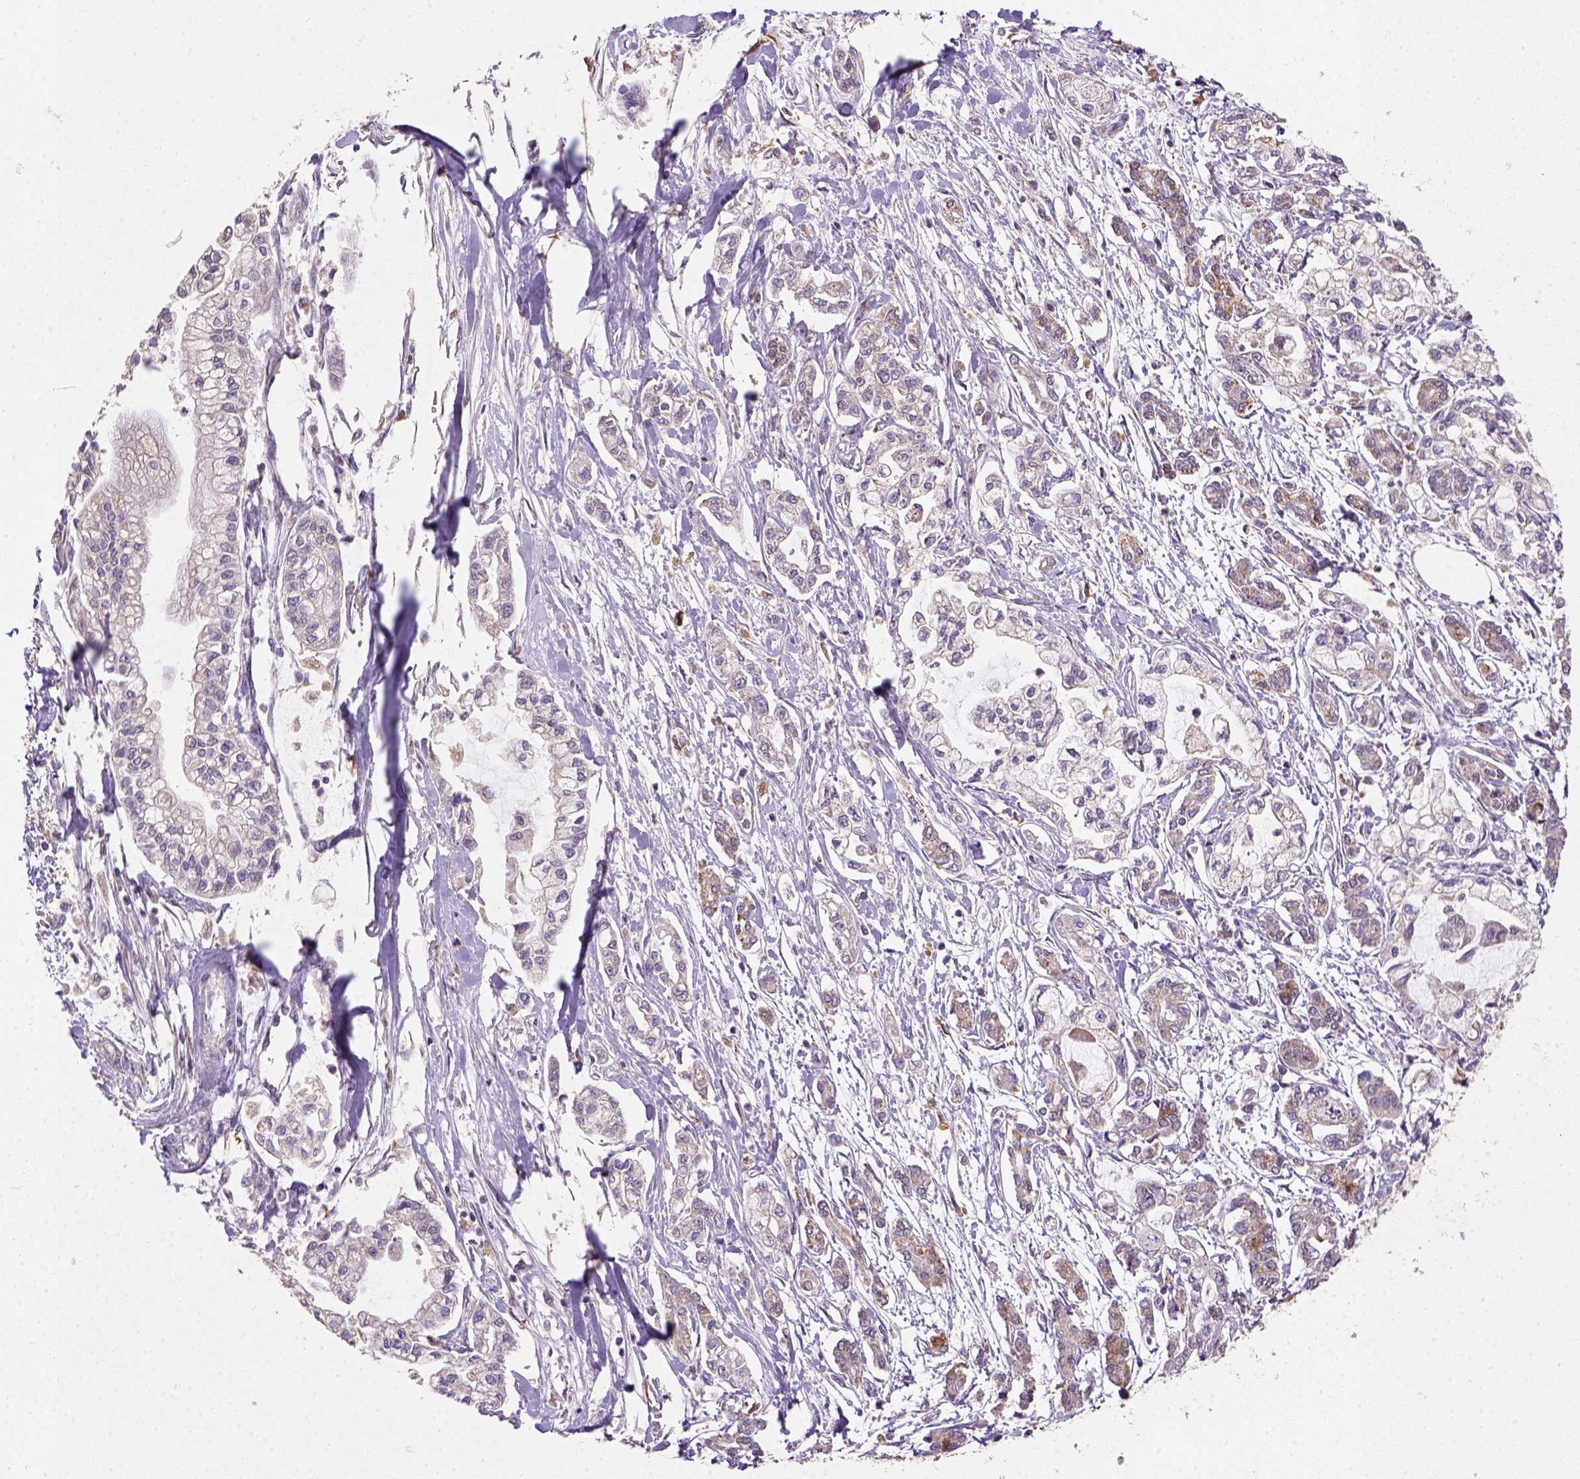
{"staining": {"intensity": "negative", "quantity": "none", "location": "none"}, "tissue": "pancreatic cancer", "cell_type": "Tumor cells", "image_type": "cancer", "snomed": [{"axis": "morphology", "description": "Adenocarcinoma, NOS"}, {"axis": "topography", "description": "Pancreas"}], "caption": "This is an immunohistochemistry micrograph of pancreatic cancer. There is no expression in tumor cells.", "gene": "NUDT10", "patient": {"sex": "male", "age": 54}}